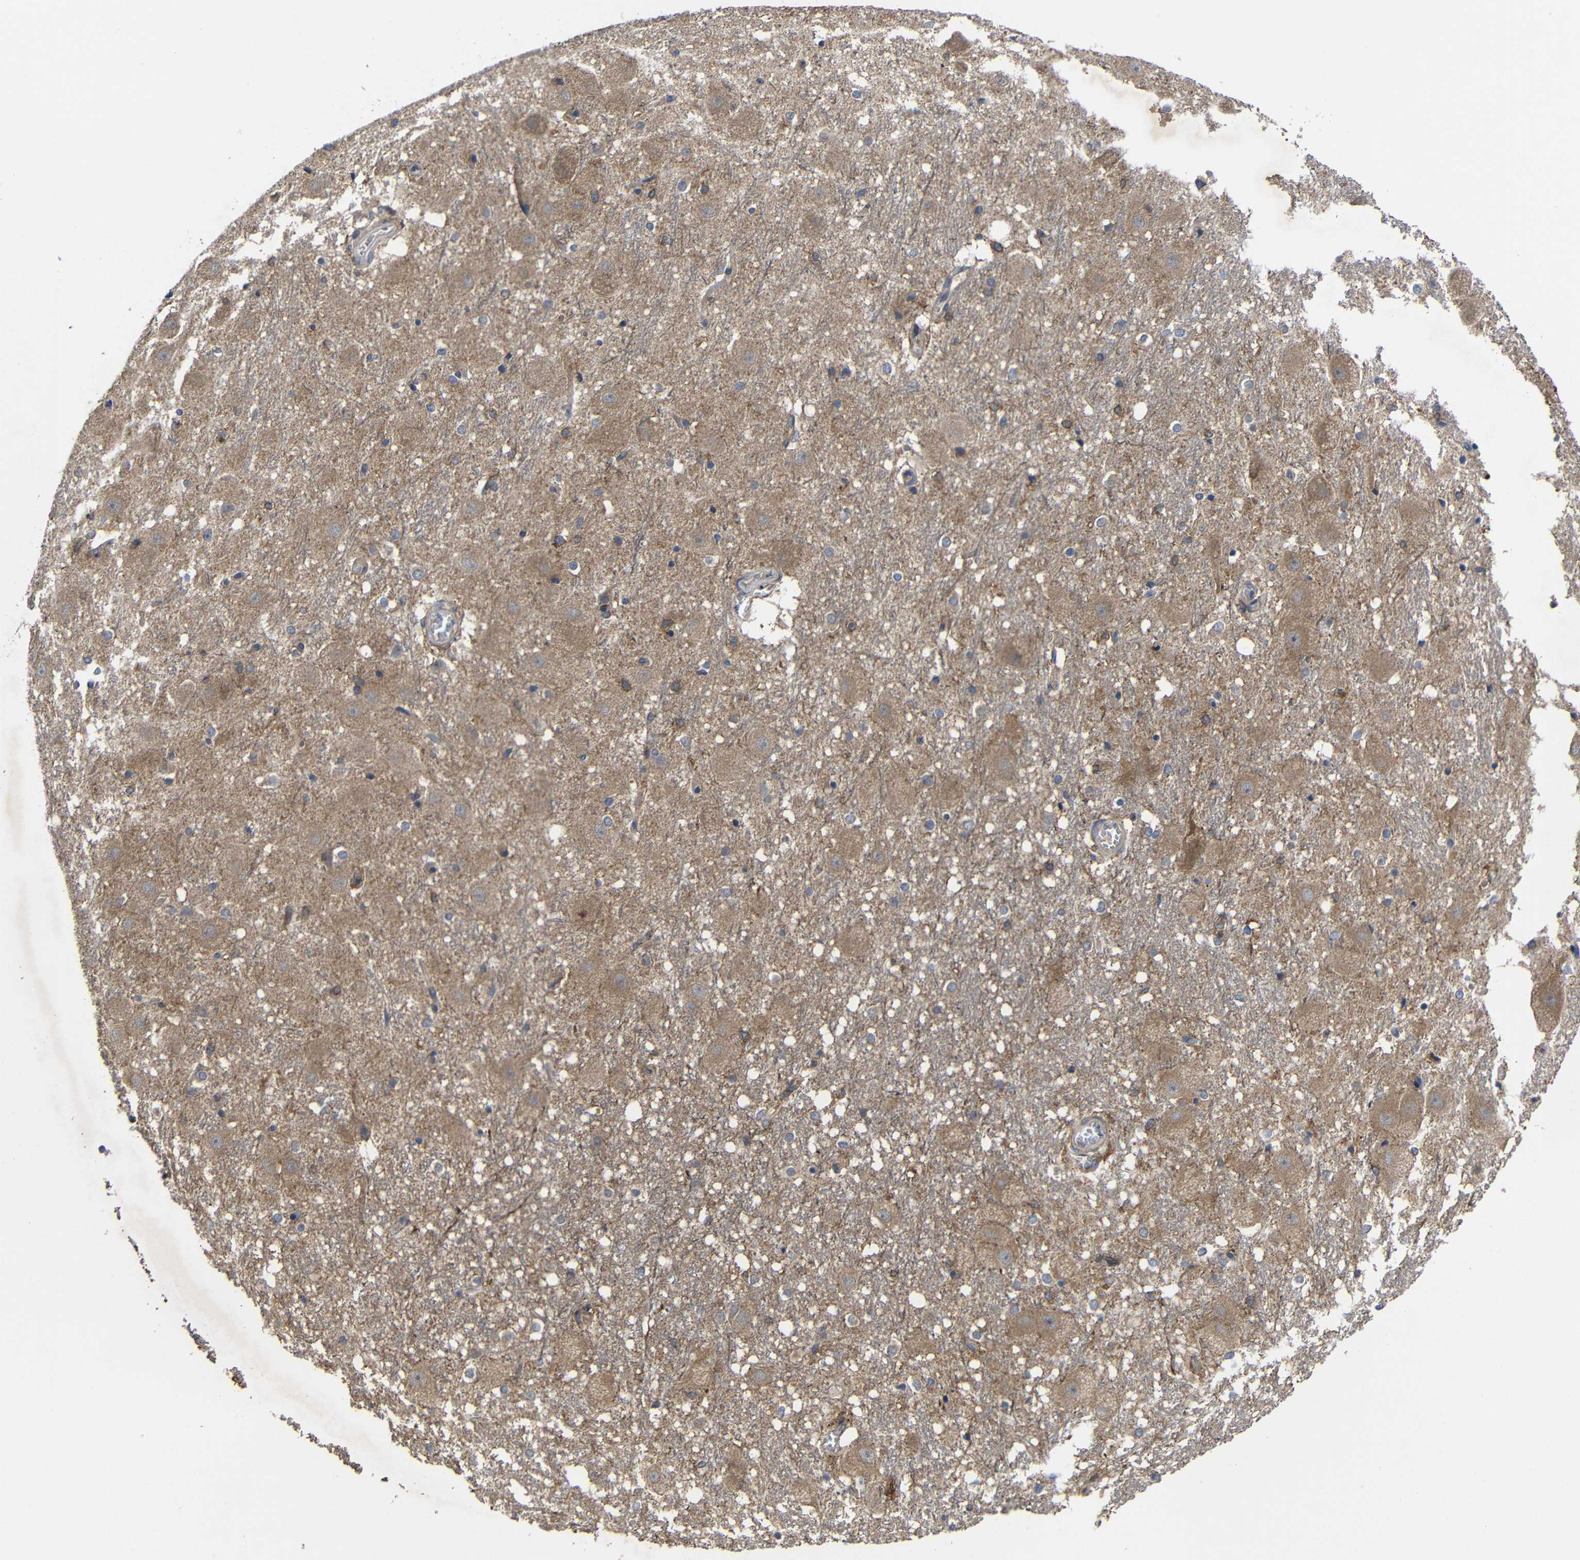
{"staining": {"intensity": "moderate", "quantity": "<25%", "location": "cytoplasmic/membranous"}, "tissue": "hippocampus", "cell_type": "Glial cells", "image_type": "normal", "snomed": [{"axis": "morphology", "description": "Normal tissue, NOS"}, {"axis": "topography", "description": "Hippocampus"}], "caption": "Immunohistochemical staining of benign human hippocampus demonstrates moderate cytoplasmic/membranous protein staining in approximately <25% of glial cells.", "gene": "LPAR5", "patient": {"sex": "female", "age": 19}}